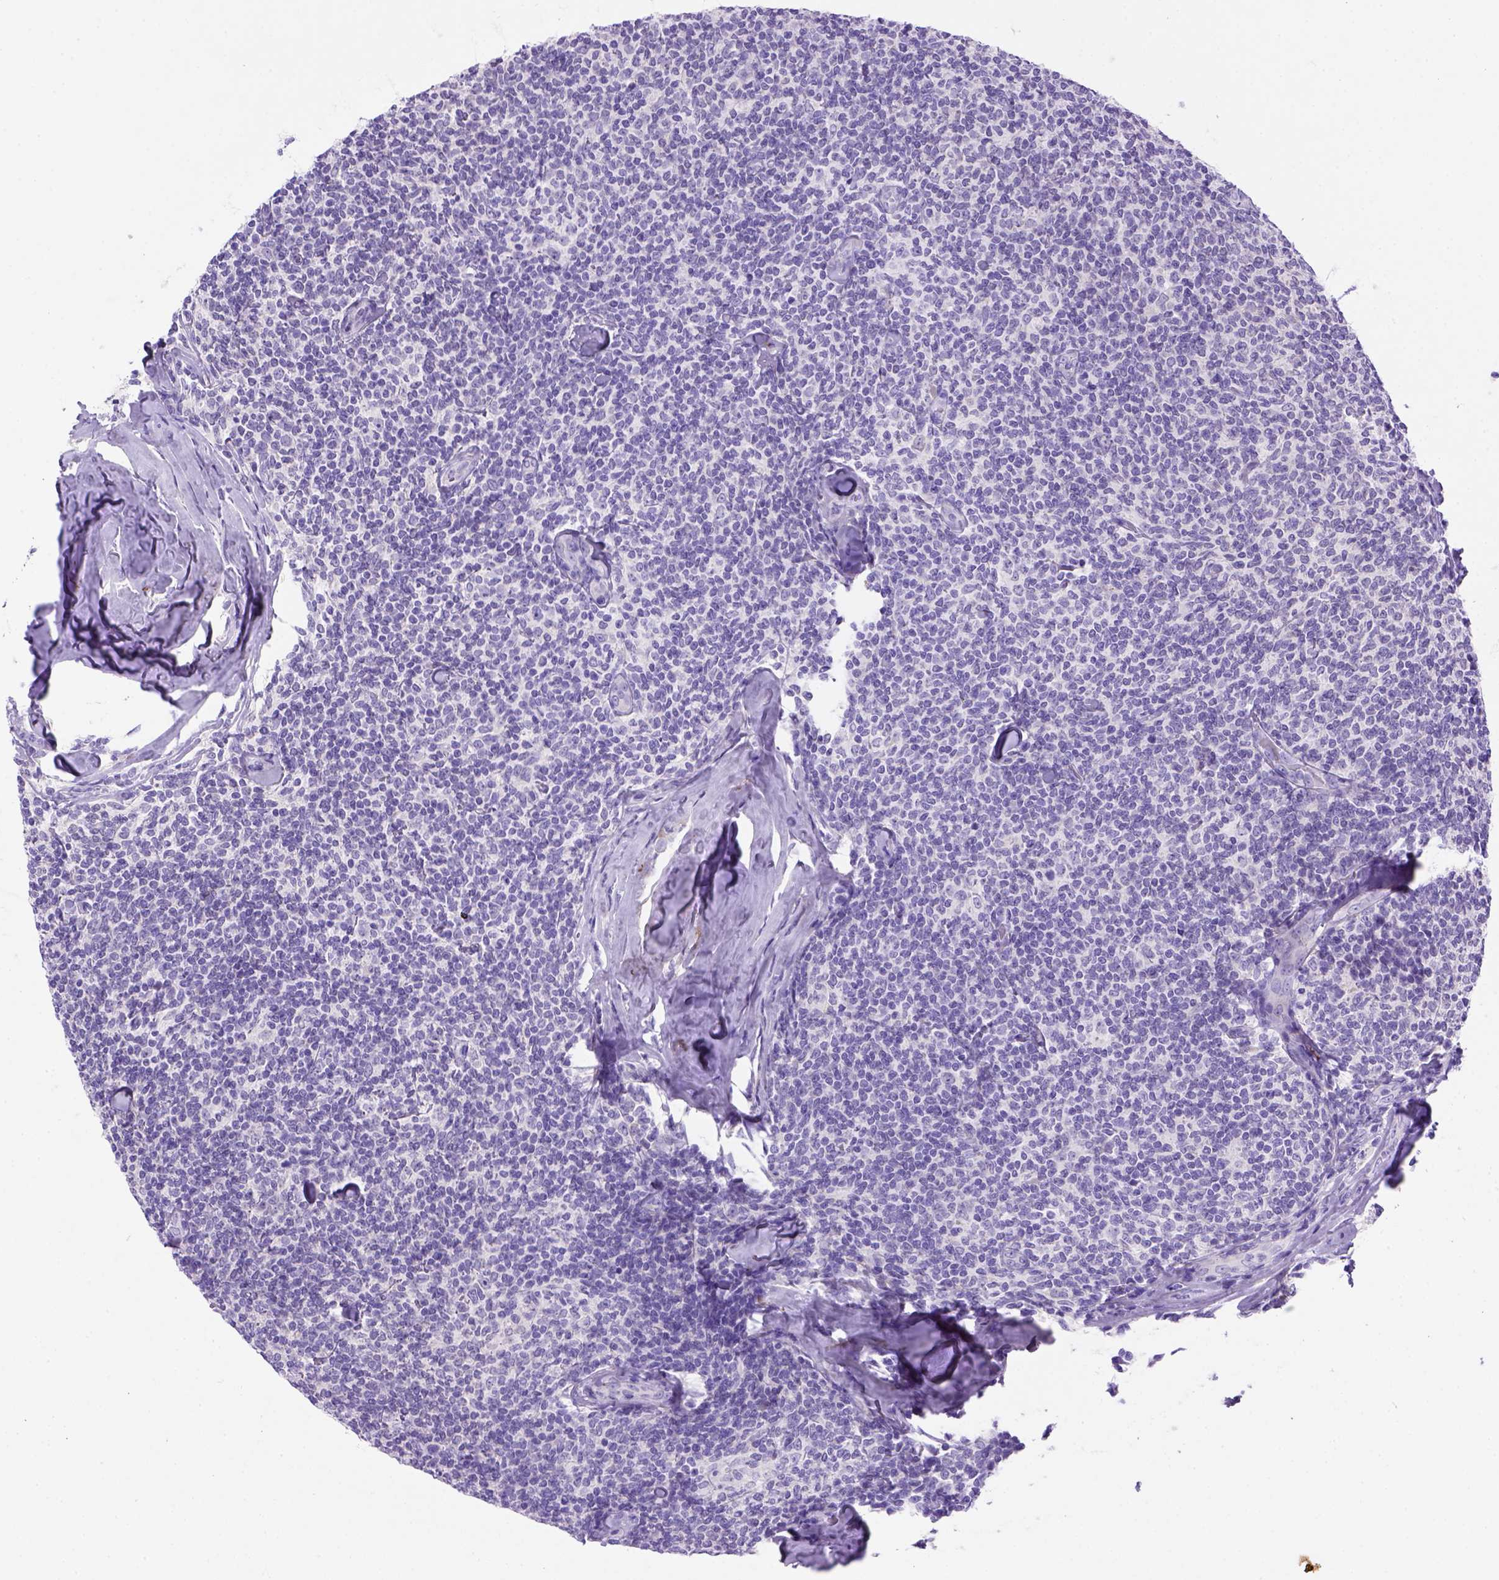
{"staining": {"intensity": "negative", "quantity": "none", "location": "none"}, "tissue": "lymphoma", "cell_type": "Tumor cells", "image_type": "cancer", "snomed": [{"axis": "morphology", "description": "Malignant lymphoma, non-Hodgkin's type, Low grade"}, {"axis": "topography", "description": "Lymph node"}], "caption": "Human lymphoma stained for a protein using immunohistochemistry (IHC) displays no staining in tumor cells.", "gene": "SIRPD", "patient": {"sex": "female", "age": 56}}